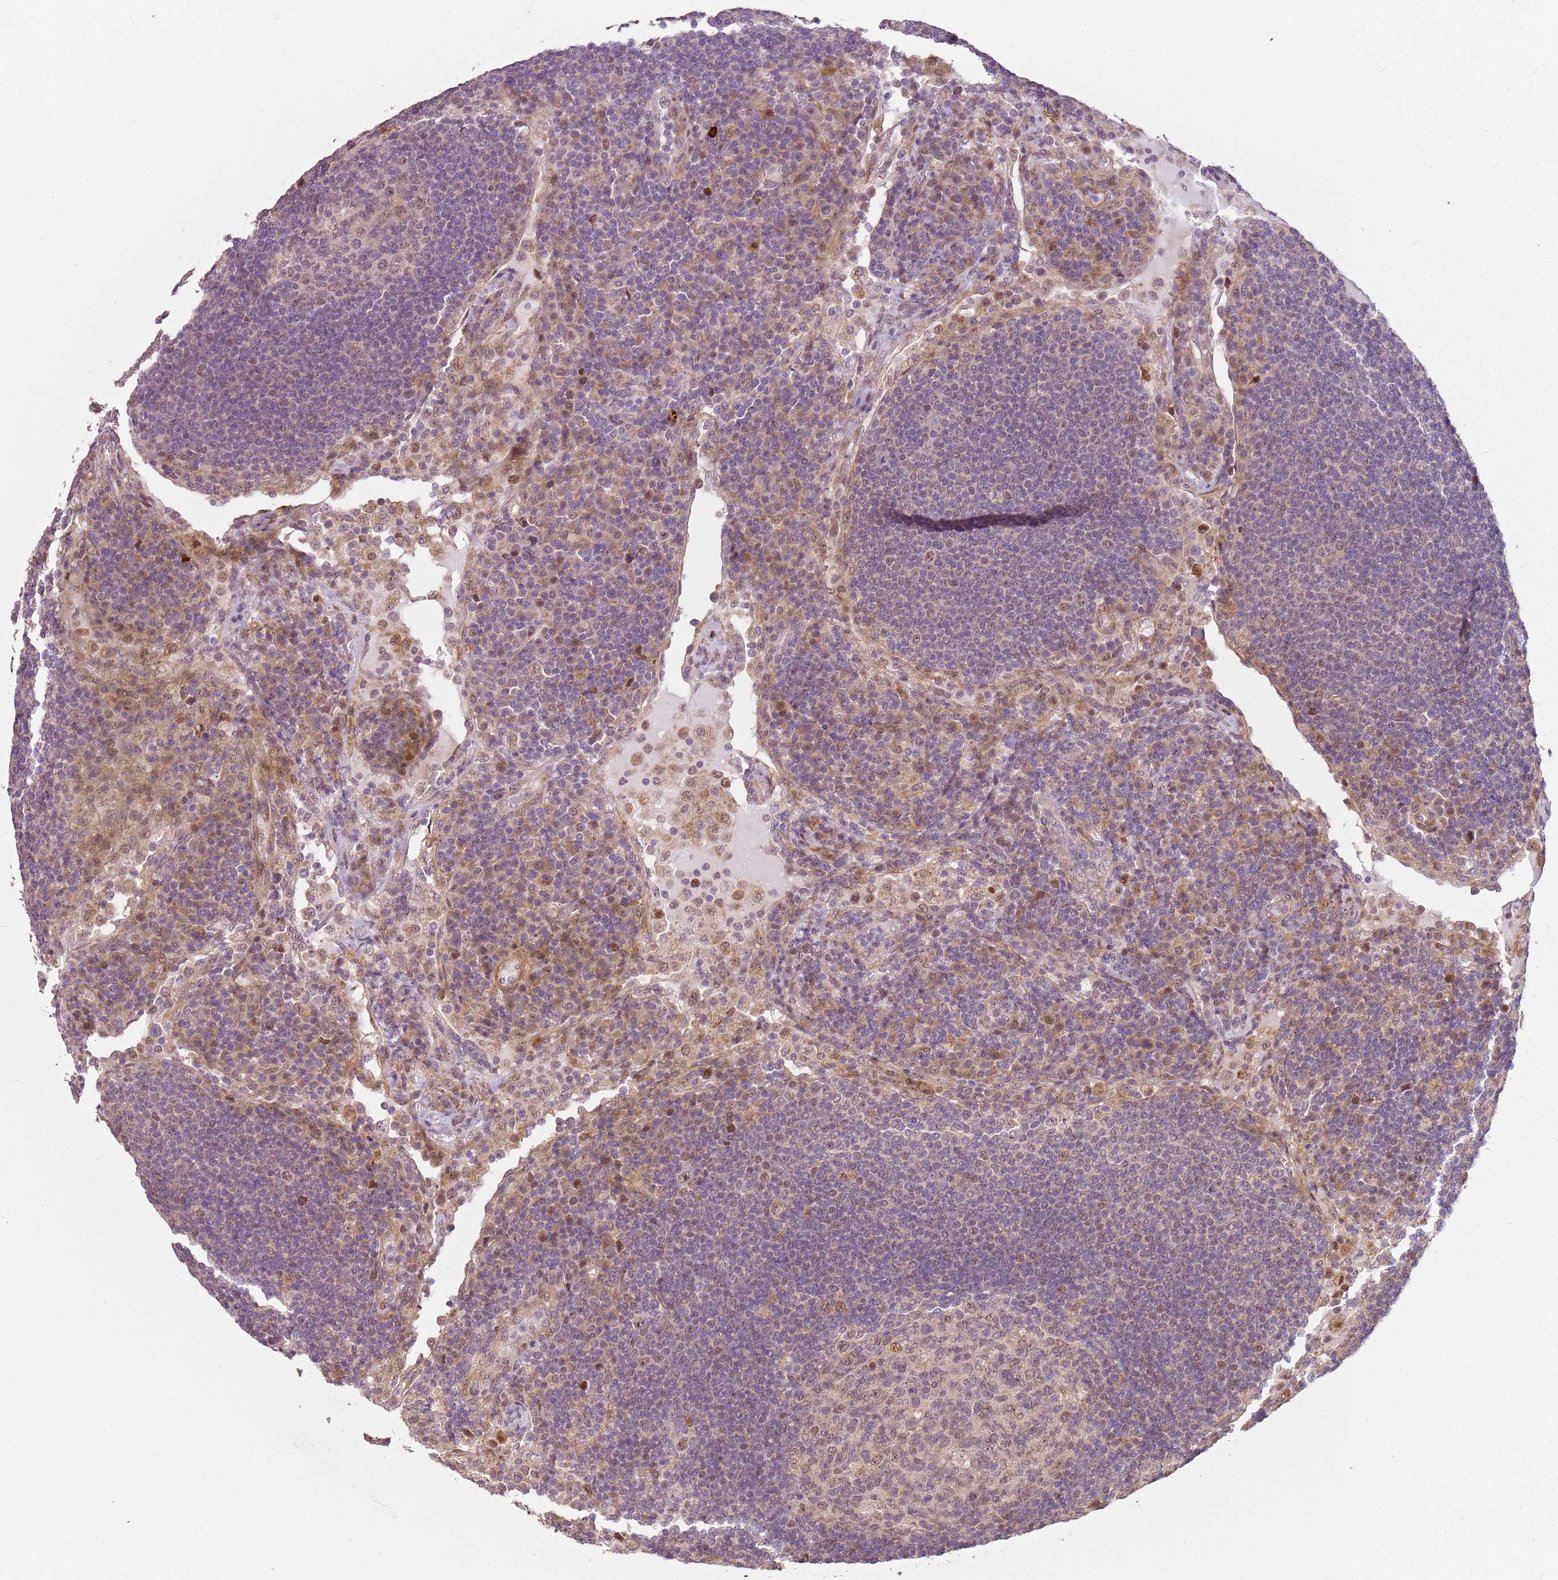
{"staining": {"intensity": "weak", "quantity": "25%-75%", "location": "nuclear"}, "tissue": "lymph node", "cell_type": "Germinal center cells", "image_type": "normal", "snomed": [{"axis": "morphology", "description": "Normal tissue, NOS"}, {"axis": "topography", "description": "Lymph node"}], "caption": "Approximately 25%-75% of germinal center cells in benign human lymph node demonstrate weak nuclear protein positivity as visualized by brown immunohistochemical staining.", "gene": "CHURC1", "patient": {"sex": "female", "age": 53}}